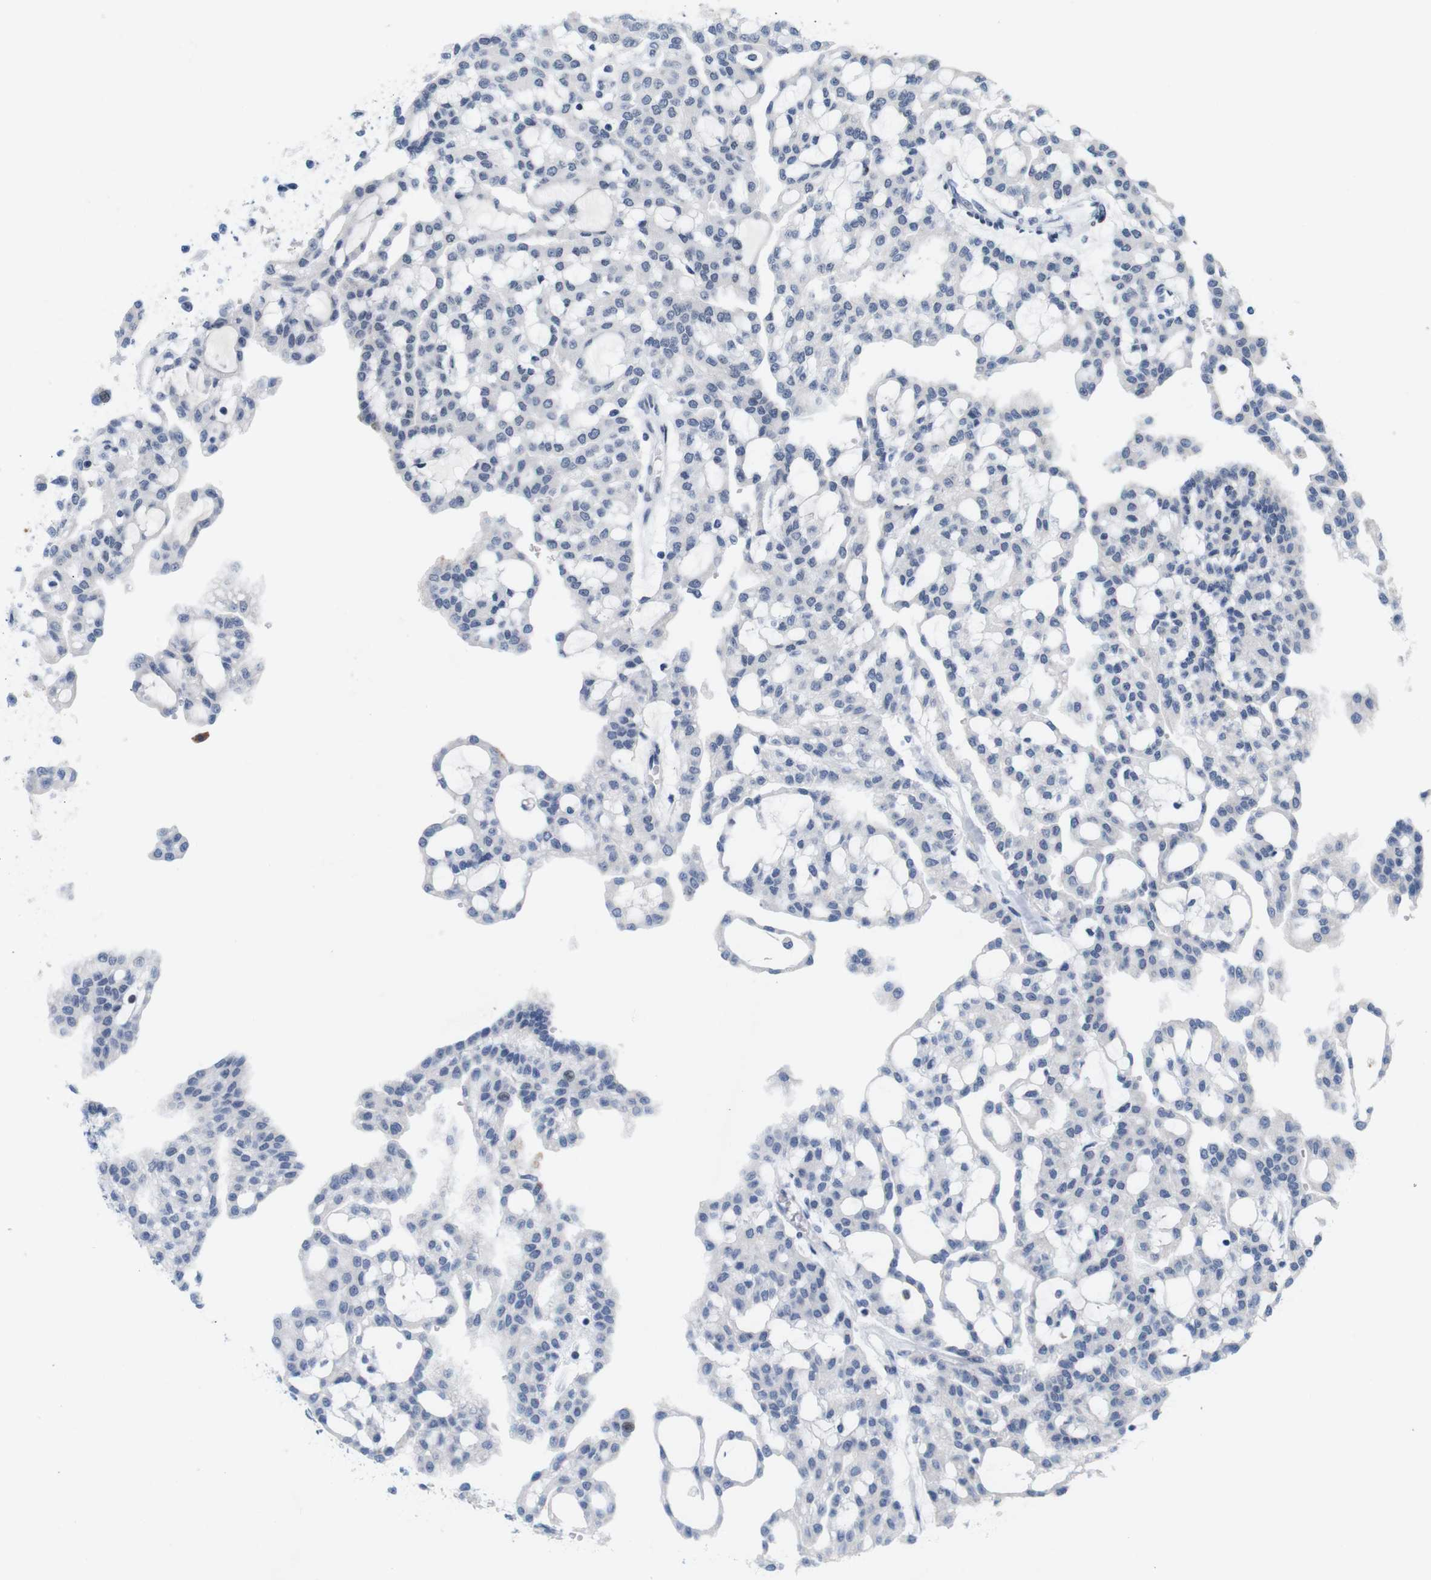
{"staining": {"intensity": "negative", "quantity": "none", "location": "none"}, "tissue": "renal cancer", "cell_type": "Tumor cells", "image_type": "cancer", "snomed": [{"axis": "morphology", "description": "Adenocarcinoma, NOS"}, {"axis": "topography", "description": "Kidney"}], "caption": "Immunohistochemical staining of adenocarcinoma (renal) demonstrates no significant staining in tumor cells.", "gene": "MAGEH1", "patient": {"sex": "male", "age": 63}}